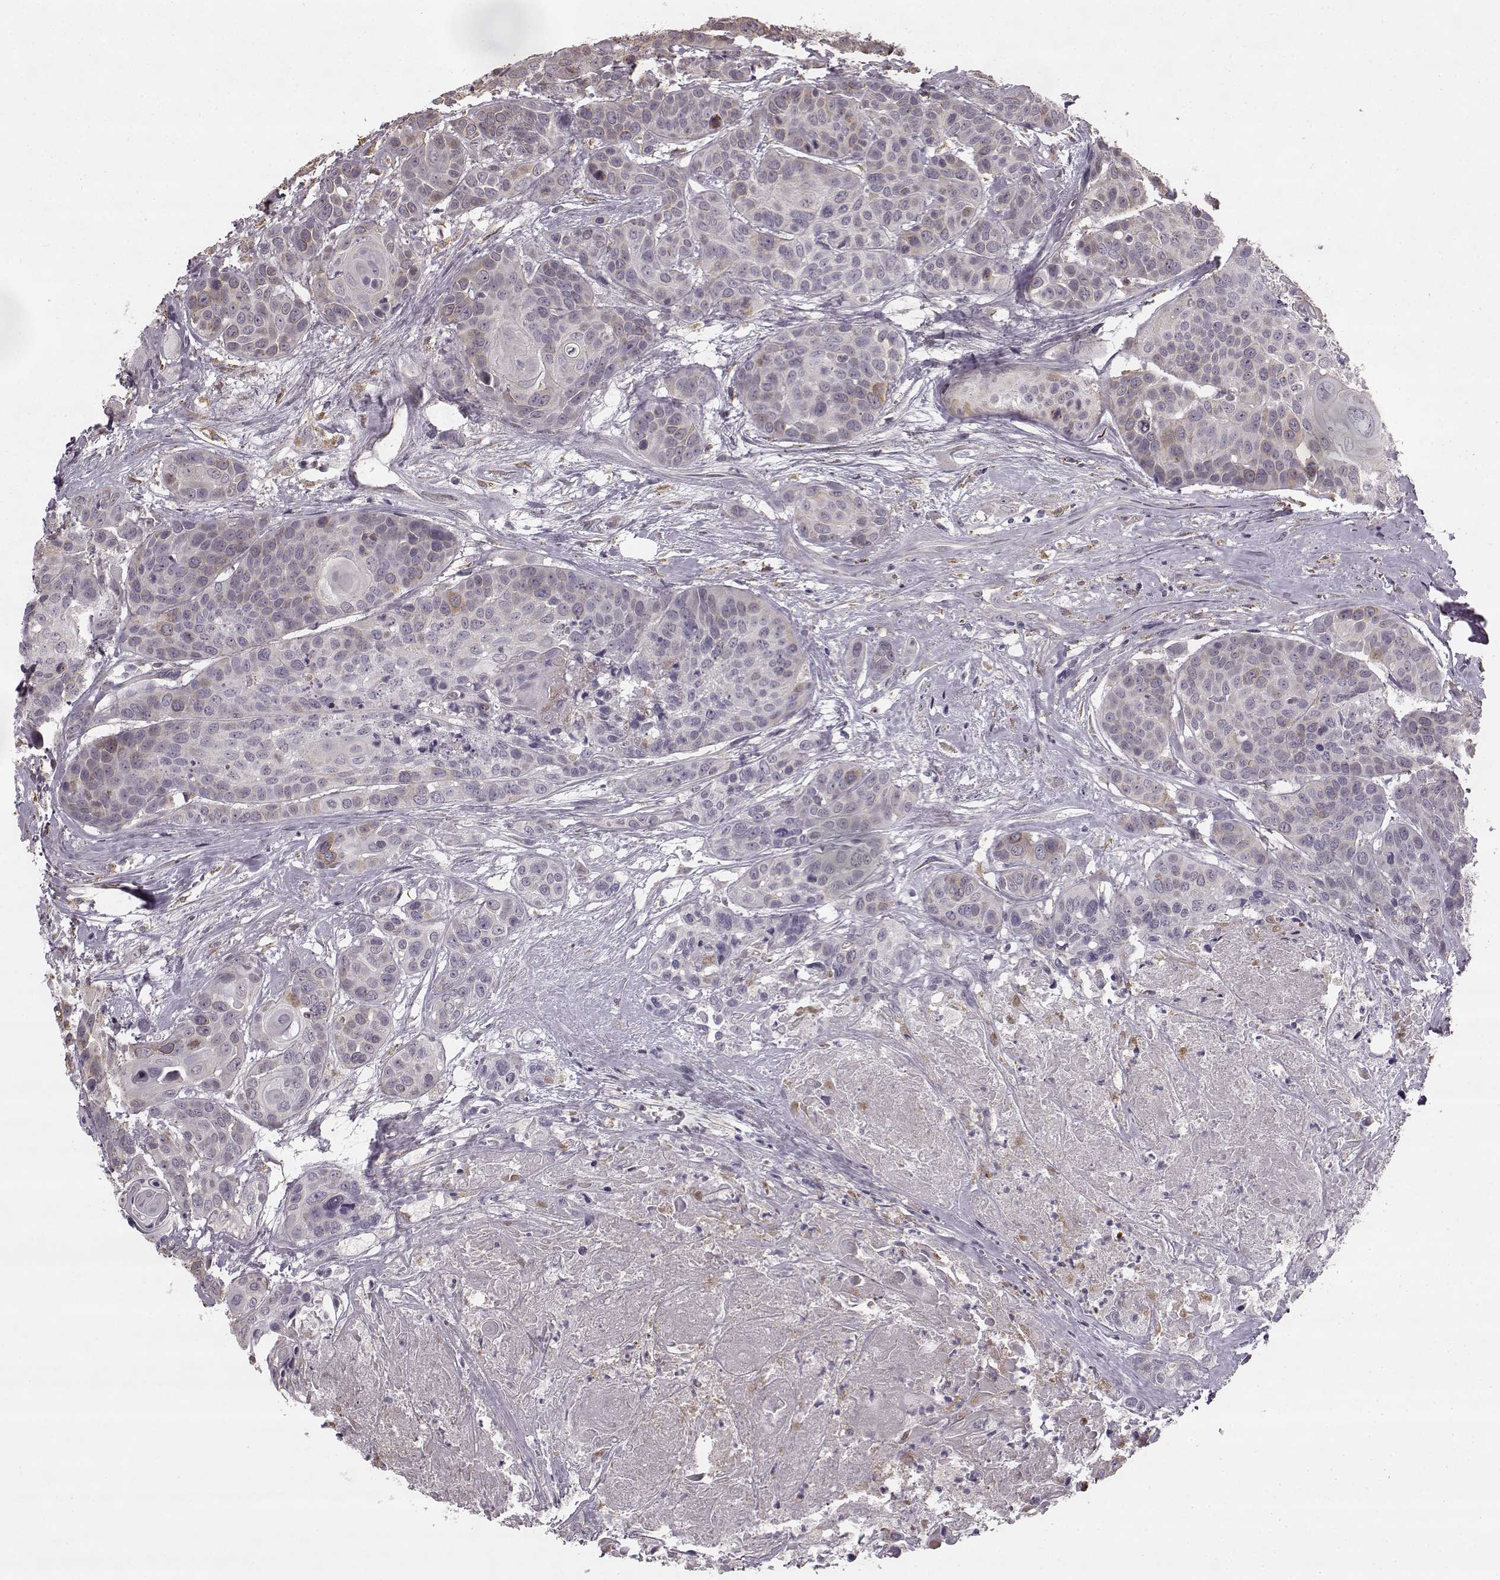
{"staining": {"intensity": "weak", "quantity": "<25%", "location": "cytoplasmic/membranous"}, "tissue": "head and neck cancer", "cell_type": "Tumor cells", "image_type": "cancer", "snomed": [{"axis": "morphology", "description": "Squamous cell carcinoma, NOS"}, {"axis": "topography", "description": "Oral tissue"}, {"axis": "topography", "description": "Head-Neck"}], "caption": "IHC micrograph of neoplastic tissue: head and neck squamous cell carcinoma stained with DAB (3,3'-diaminobenzidine) shows no significant protein positivity in tumor cells.", "gene": "HMMR", "patient": {"sex": "male", "age": 56}}